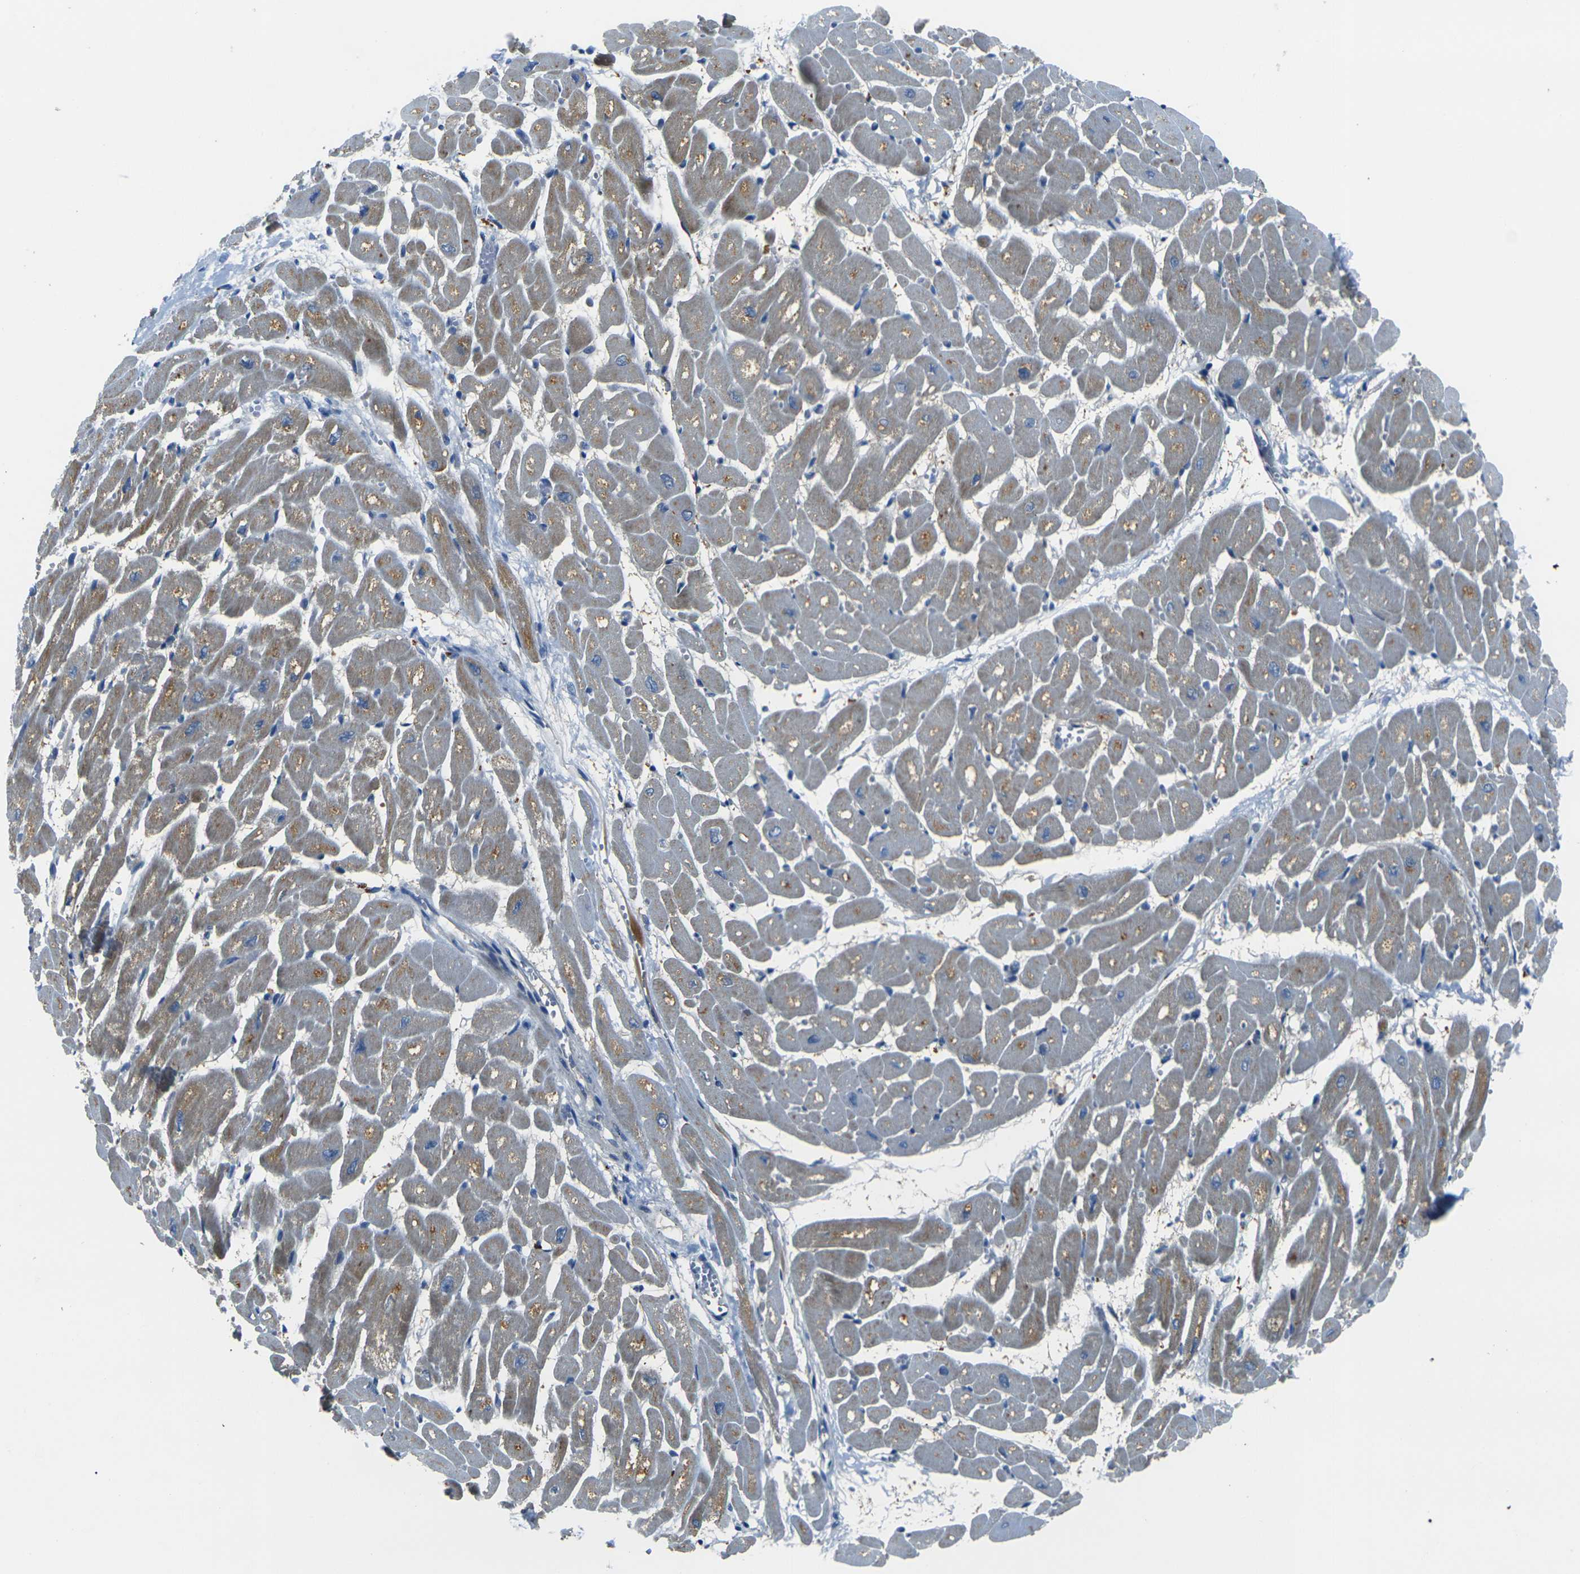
{"staining": {"intensity": "moderate", "quantity": "25%-75%", "location": "cytoplasmic/membranous"}, "tissue": "heart muscle", "cell_type": "Cardiomyocytes", "image_type": "normal", "snomed": [{"axis": "morphology", "description": "Normal tissue, NOS"}, {"axis": "topography", "description": "Heart"}], "caption": "Approximately 25%-75% of cardiomyocytes in normal human heart muscle demonstrate moderate cytoplasmic/membranous protein staining as visualized by brown immunohistochemical staining.", "gene": "PIGL", "patient": {"sex": "male", "age": 45}}